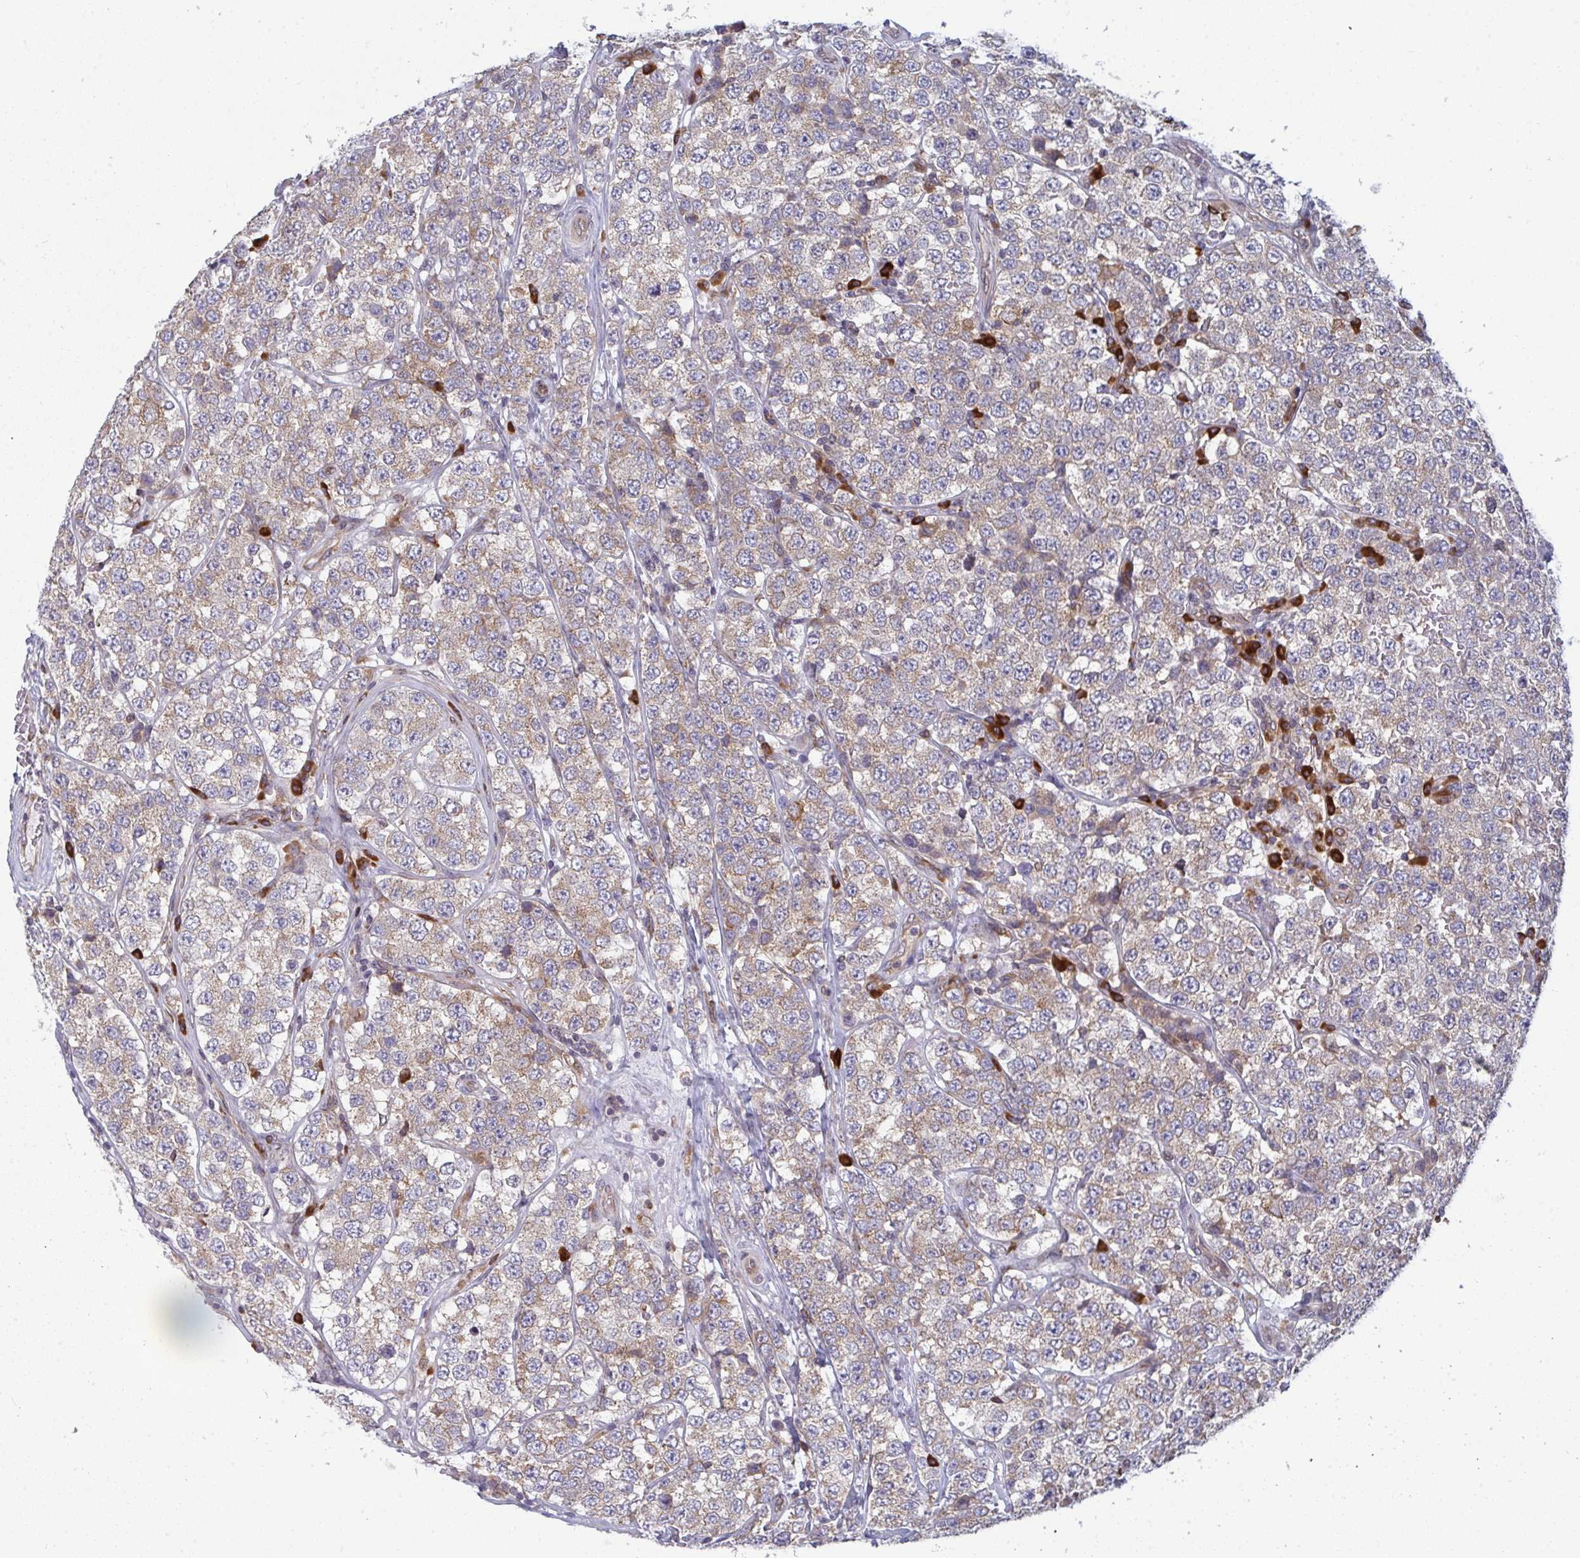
{"staining": {"intensity": "weak", "quantity": ">75%", "location": "cytoplasmic/membranous"}, "tissue": "testis cancer", "cell_type": "Tumor cells", "image_type": "cancer", "snomed": [{"axis": "morphology", "description": "Seminoma, NOS"}, {"axis": "topography", "description": "Testis"}], "caption": "Immunohistochemistry histopathology image of neoplastic tissue: seminoma (testis) stained using immunohistochemistry displays low levels of weak protein expression localized specifically in the cytoplasmic/membranous of tumor cells, appearing as a cytoplasmic/membranous brown color.", "gene": "LYSMD4", "patient": {"sex": "male", "age": 34}}